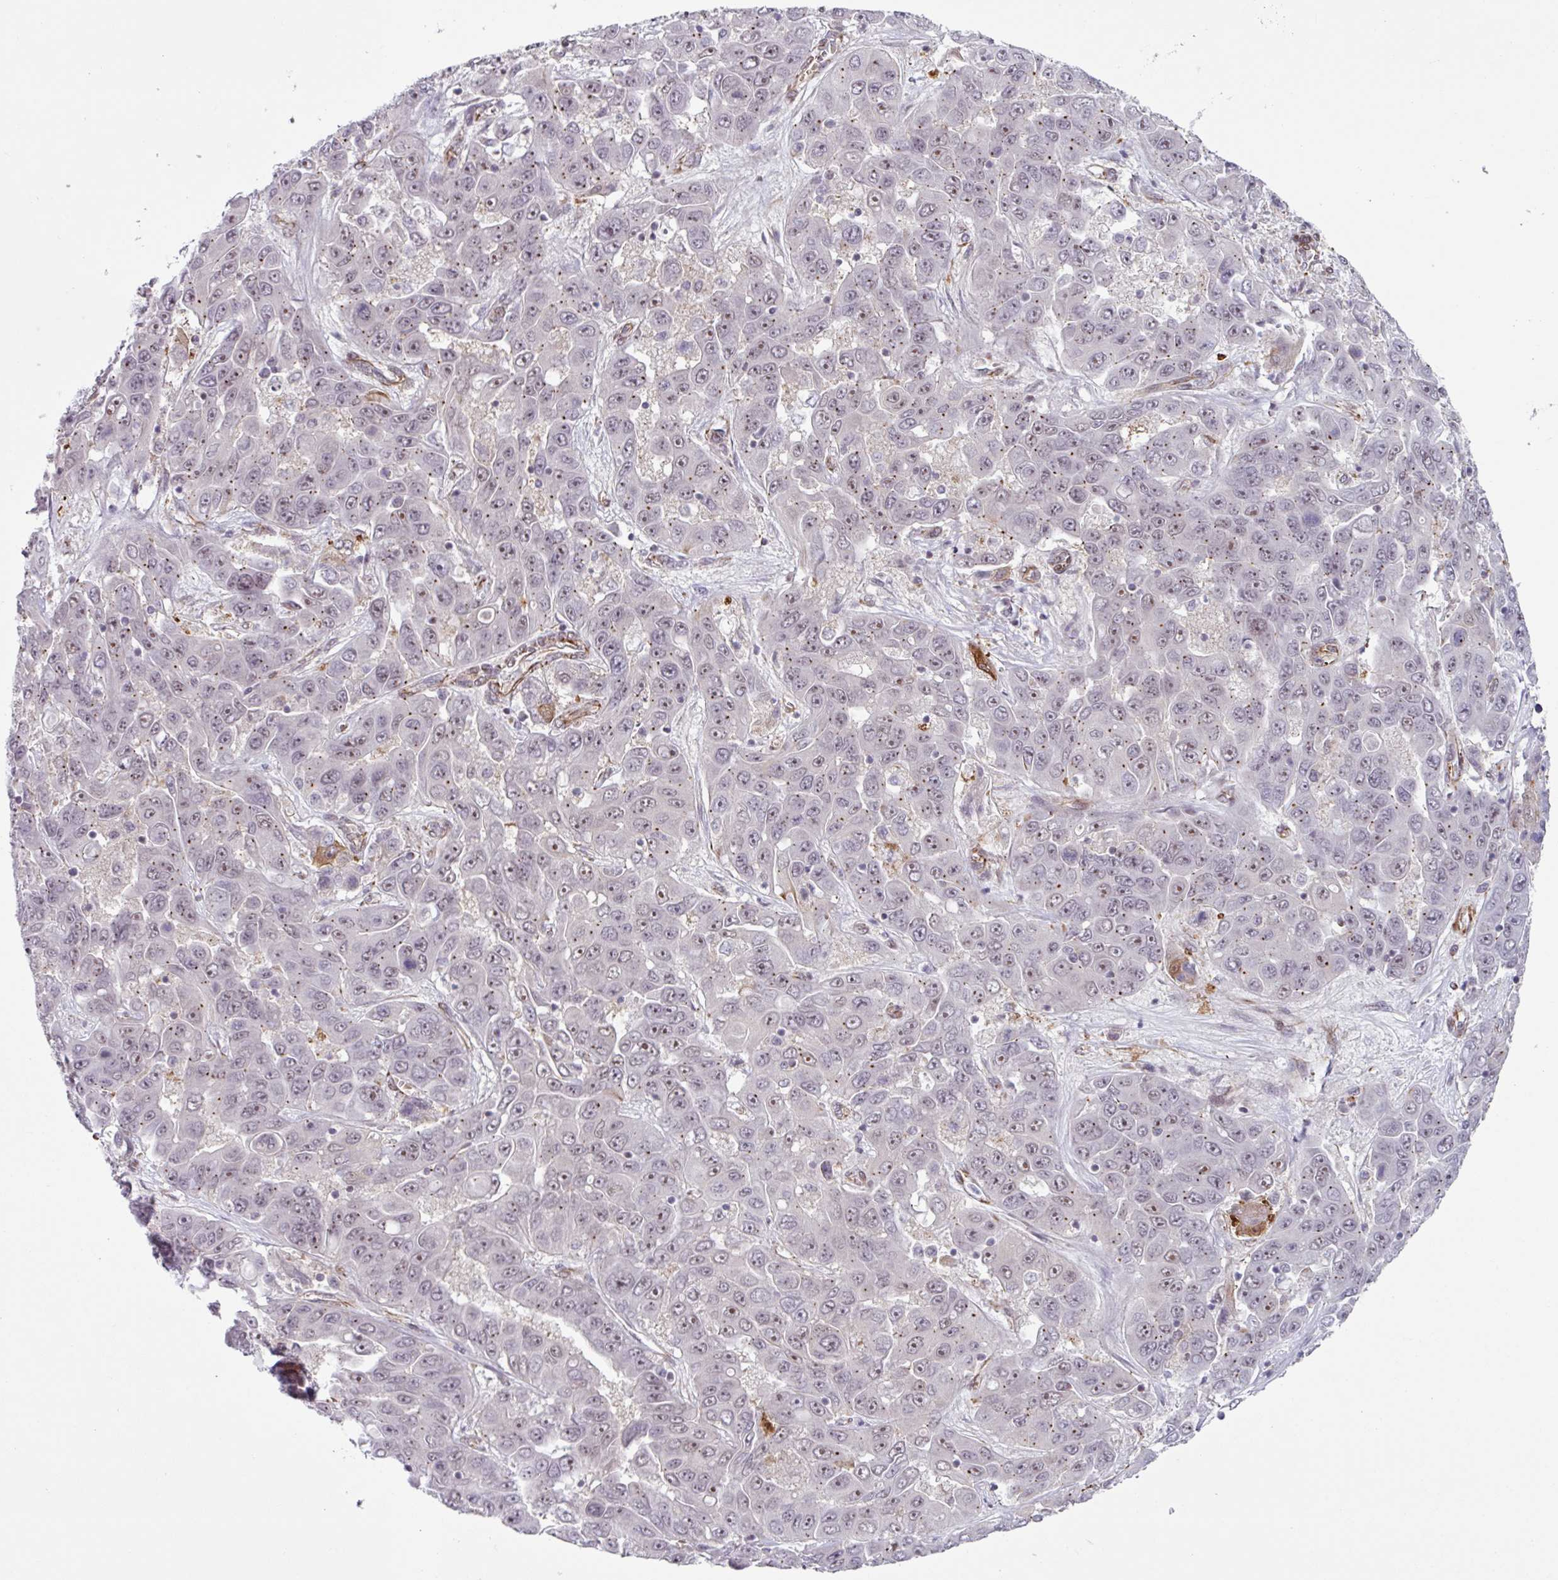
{"staining": {"intensity": "weak", "quantity": "25%-75%", "location": "nuclear"}, "tissue": "liver cancer", "cell_type": "Tumor cells", "image_type": "cancer", "snomed": [{"axis": "morphology", "description": "Cholangiocarcinoma"}, {"axis": "topography", "description": "Liver"}], "caption": "This photomicrograph demonstrates immunohistochemistry (IHC) staining of human cholangiocarcinoma (liver), with low weak nuclear expression in approximately 25%-75% of tumor cells.", "gene": "CHD3", "patient": {"sex": "female", "age": 52}}